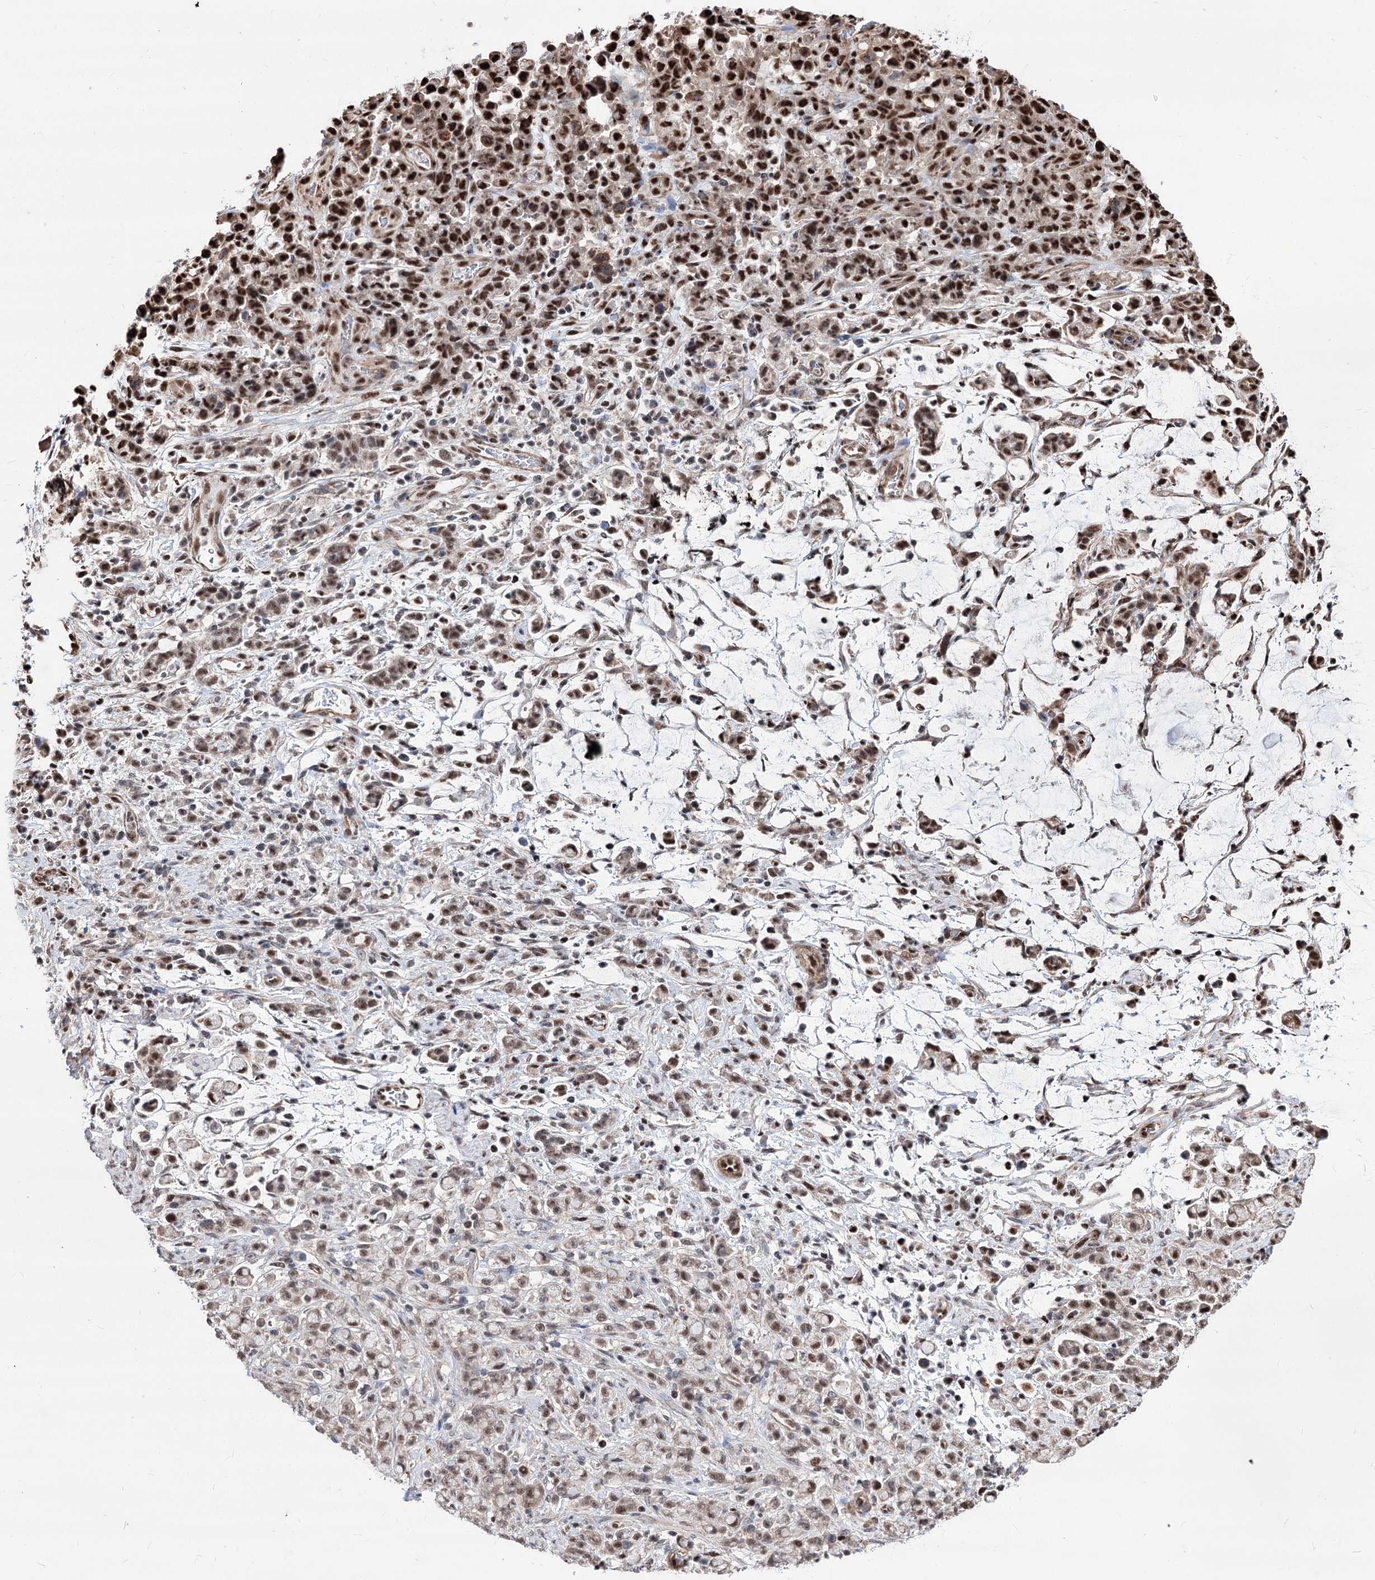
{"staining": {"intensity": "strong", "quantity": "25%-75%", "location": "nuclear"}, "tissue": "stomach cancer", "cell_type": "Tumor cells", "image_type": "cancer", "snomed": [{"axis": "morphology", "description": "Adenocarcinoma, NOS"}, {"axis": "topography", "description": "Stomach"}], "caption": "There is high levels of strong nuclear expression in tumor cells of stomach cancer, as demonstrated by immunohistochemical staining (brown color).", "gene": "CHMP7", "patient": {"sex": "female", "age": 60}}